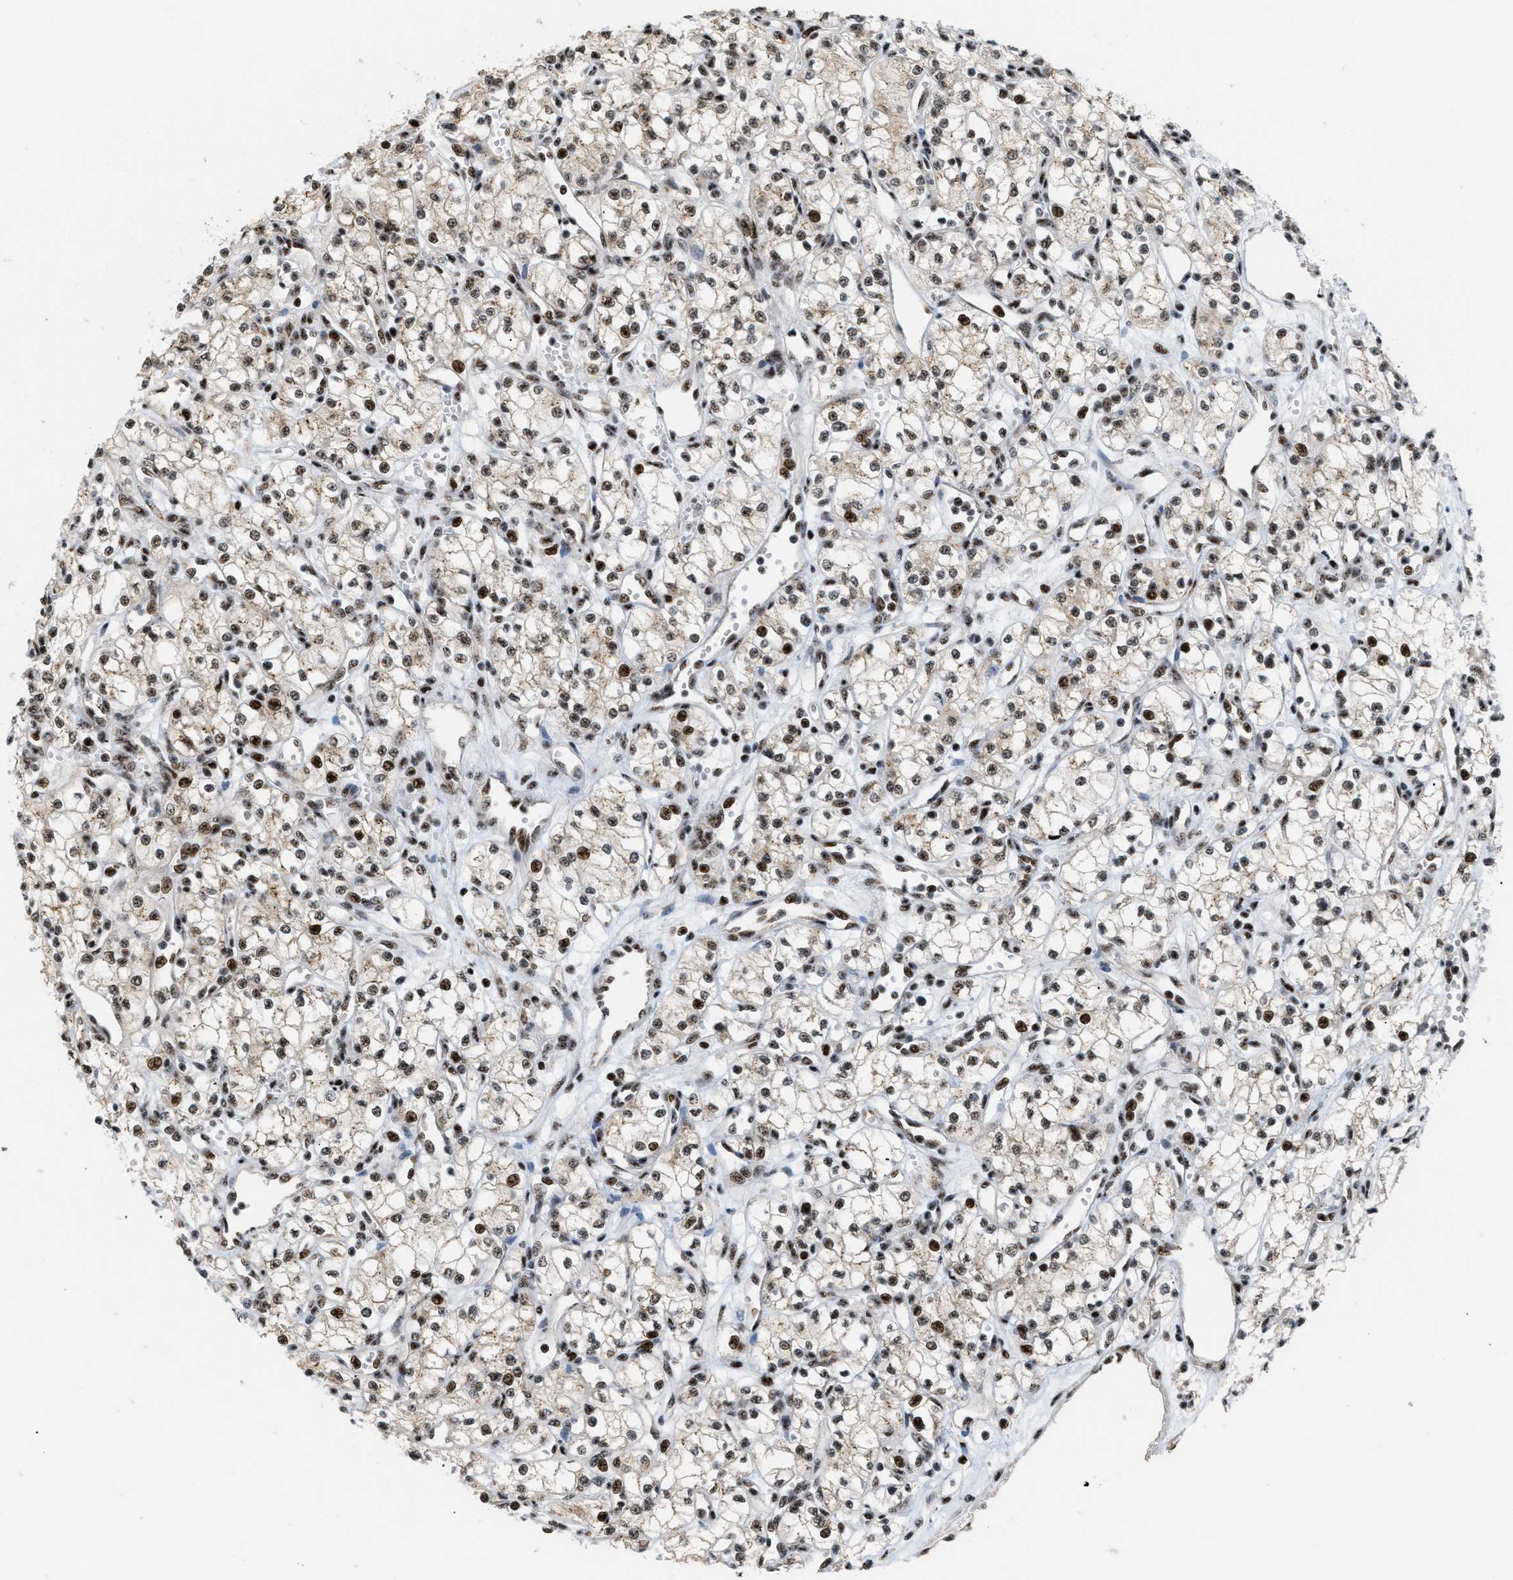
{"staining": {"intensity": "moderate", "quantity": ">75%", "location": "nuclear"}, "tissue": "renal cancer", "cell_type": "Tumor cells", "image_type": "cancer", "snomed": [{"axis": "morphology", "description": "Adenocarcinoma, NOS"}, {"axis": "topography", "description": "Kidney"}], "caption": "Renal cancer (adenocarcinoma) stained with a brown dye exhibits moderate nuclear positive staining in about >75% of tumor cells.", "gene": "CDR2", "patient": {"sex": "male", "age": 59}}